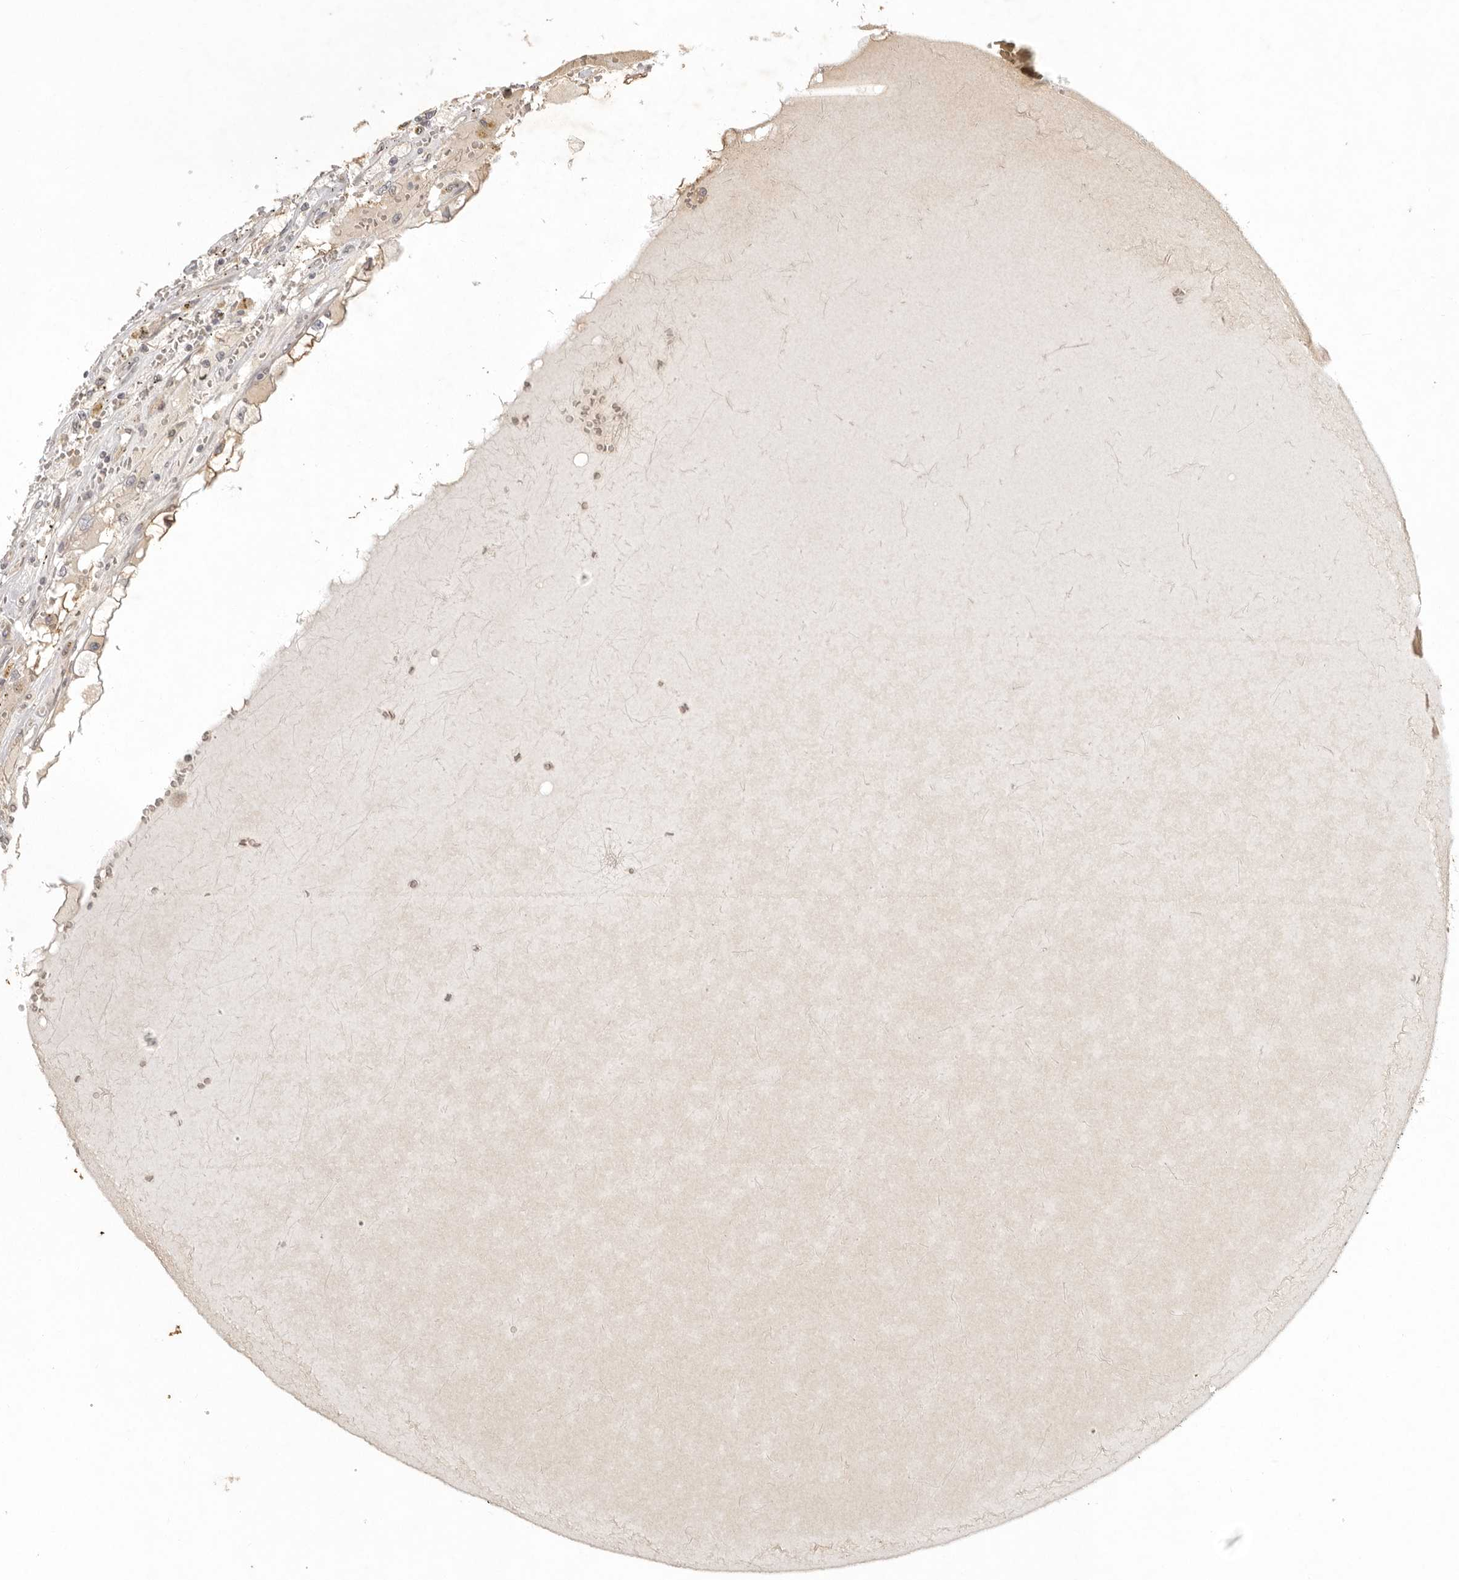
{"staining": {"intensity": "weak", "quantity": ">75%", "location": "cytoplasmic/membranous"}, "tissue": "renal cancer", "cell_type": "Tumor cells", "image_type": "cancer", "snomed": [{"axis": "morphology", "description": "Adenocarcinoma, NOS"}, {"axis": "topography", "description": "Kidney"}], "caption": "This image displays immunohistochemistry (IHC) staining of adenocarcinoma (renal), with low weak cytoplasmic/membranous staining in about >75% of tumor cells.", "gene": "LRRC75A", "patient": {"sex": "male", "age": 56}}